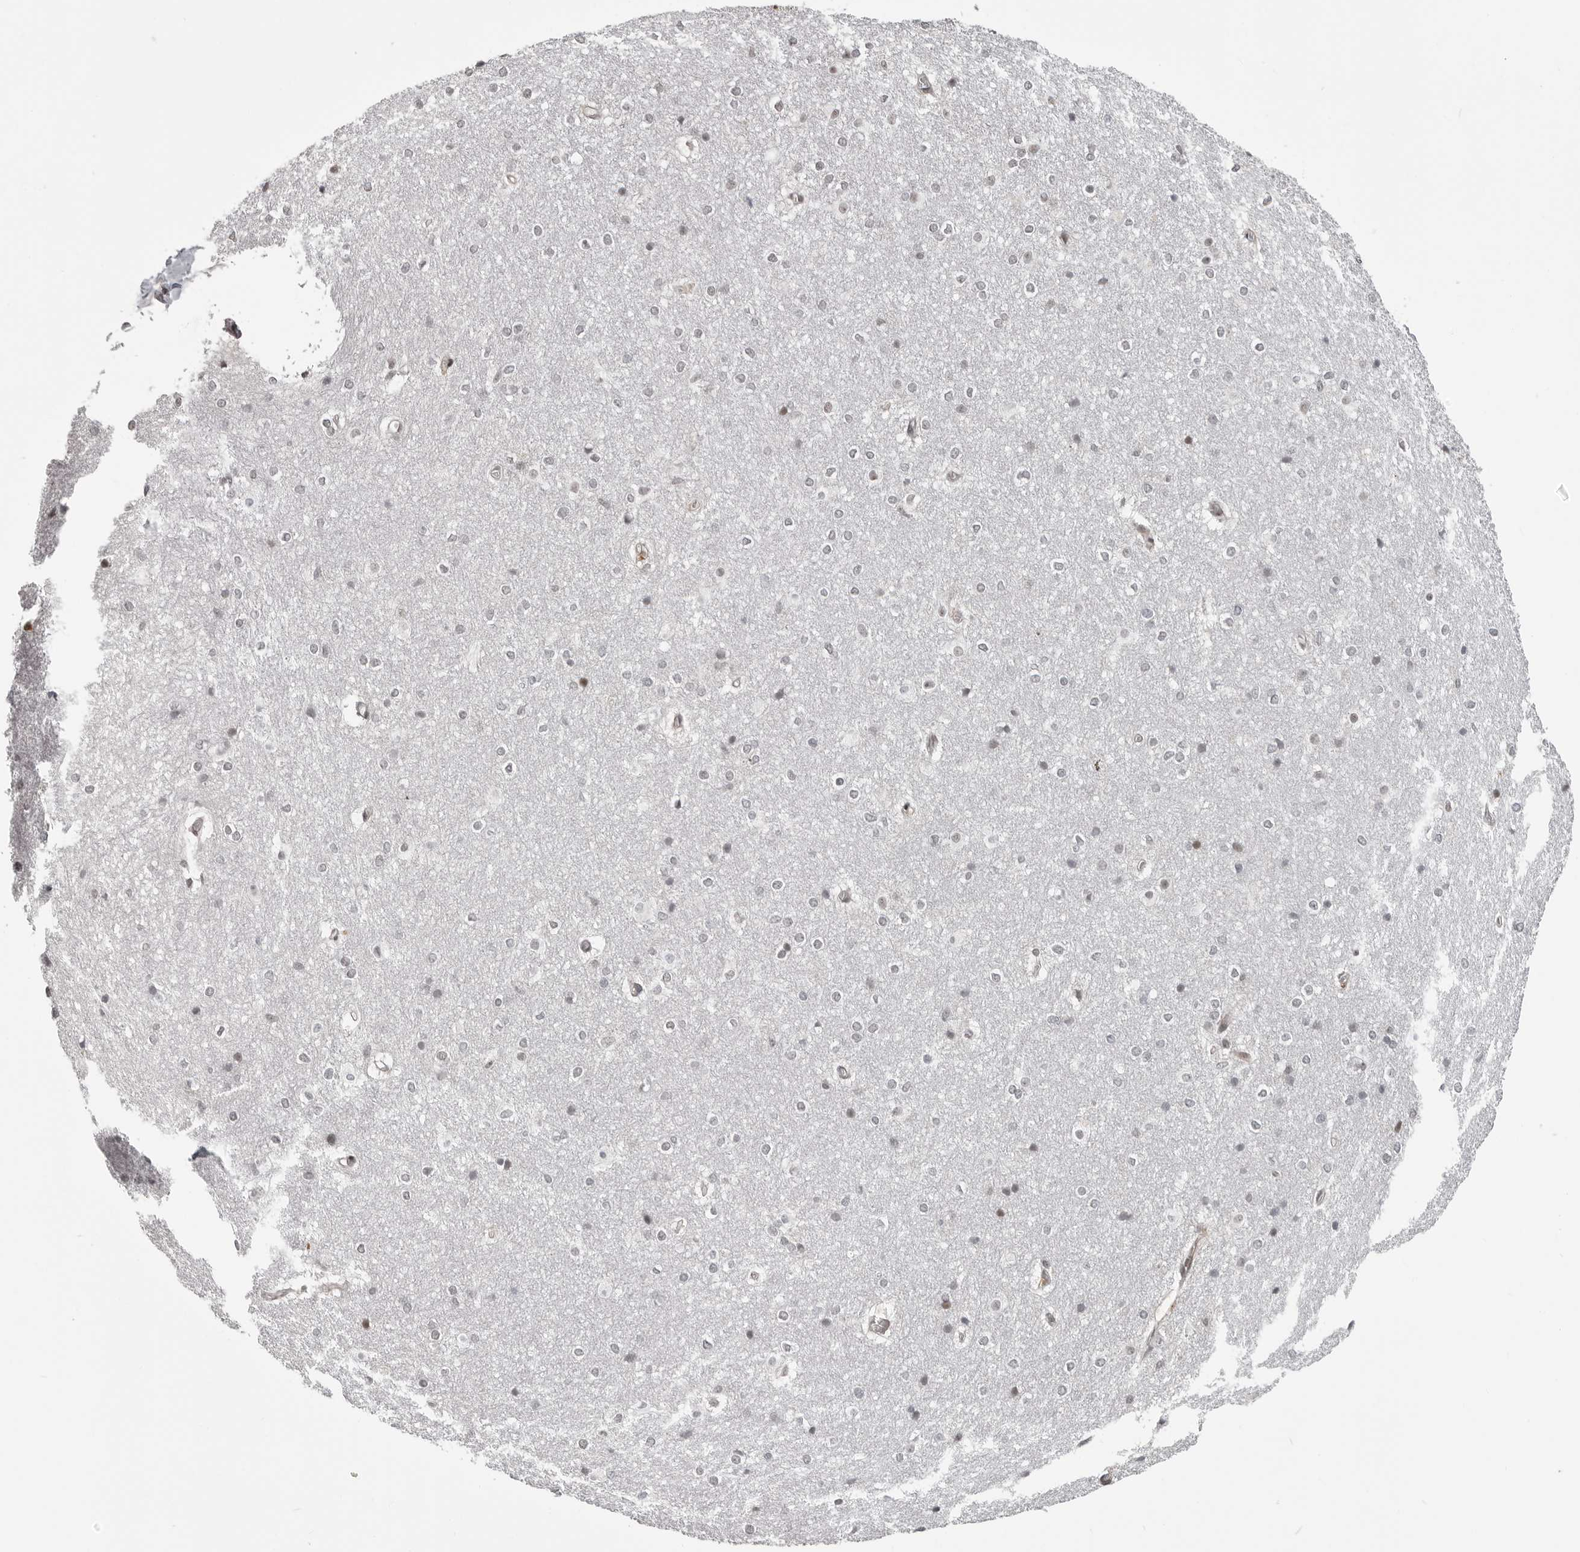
{"staining": {"intensity": "moderate", "quantity": "25%-75%", "location": "cytoplasmic/membranous"}, "tissue": "caudate", "cell_type": "Glial cells", "image_type": "normal", "snomed": [{"axis": "morphology", "description": "Normal tissue, NOS"}, {"axis": "topography", "description": "Lateral ventricle wall"}], "caption": "Approximately 25%-75% of glial cells in benign human caudate exhibit moderate cytoplasmic/membranous protein expression as visualized by brown immunohistochemical staining.", "gene": "WRAP53", "patient": {"sex": "female", "age": 19}}